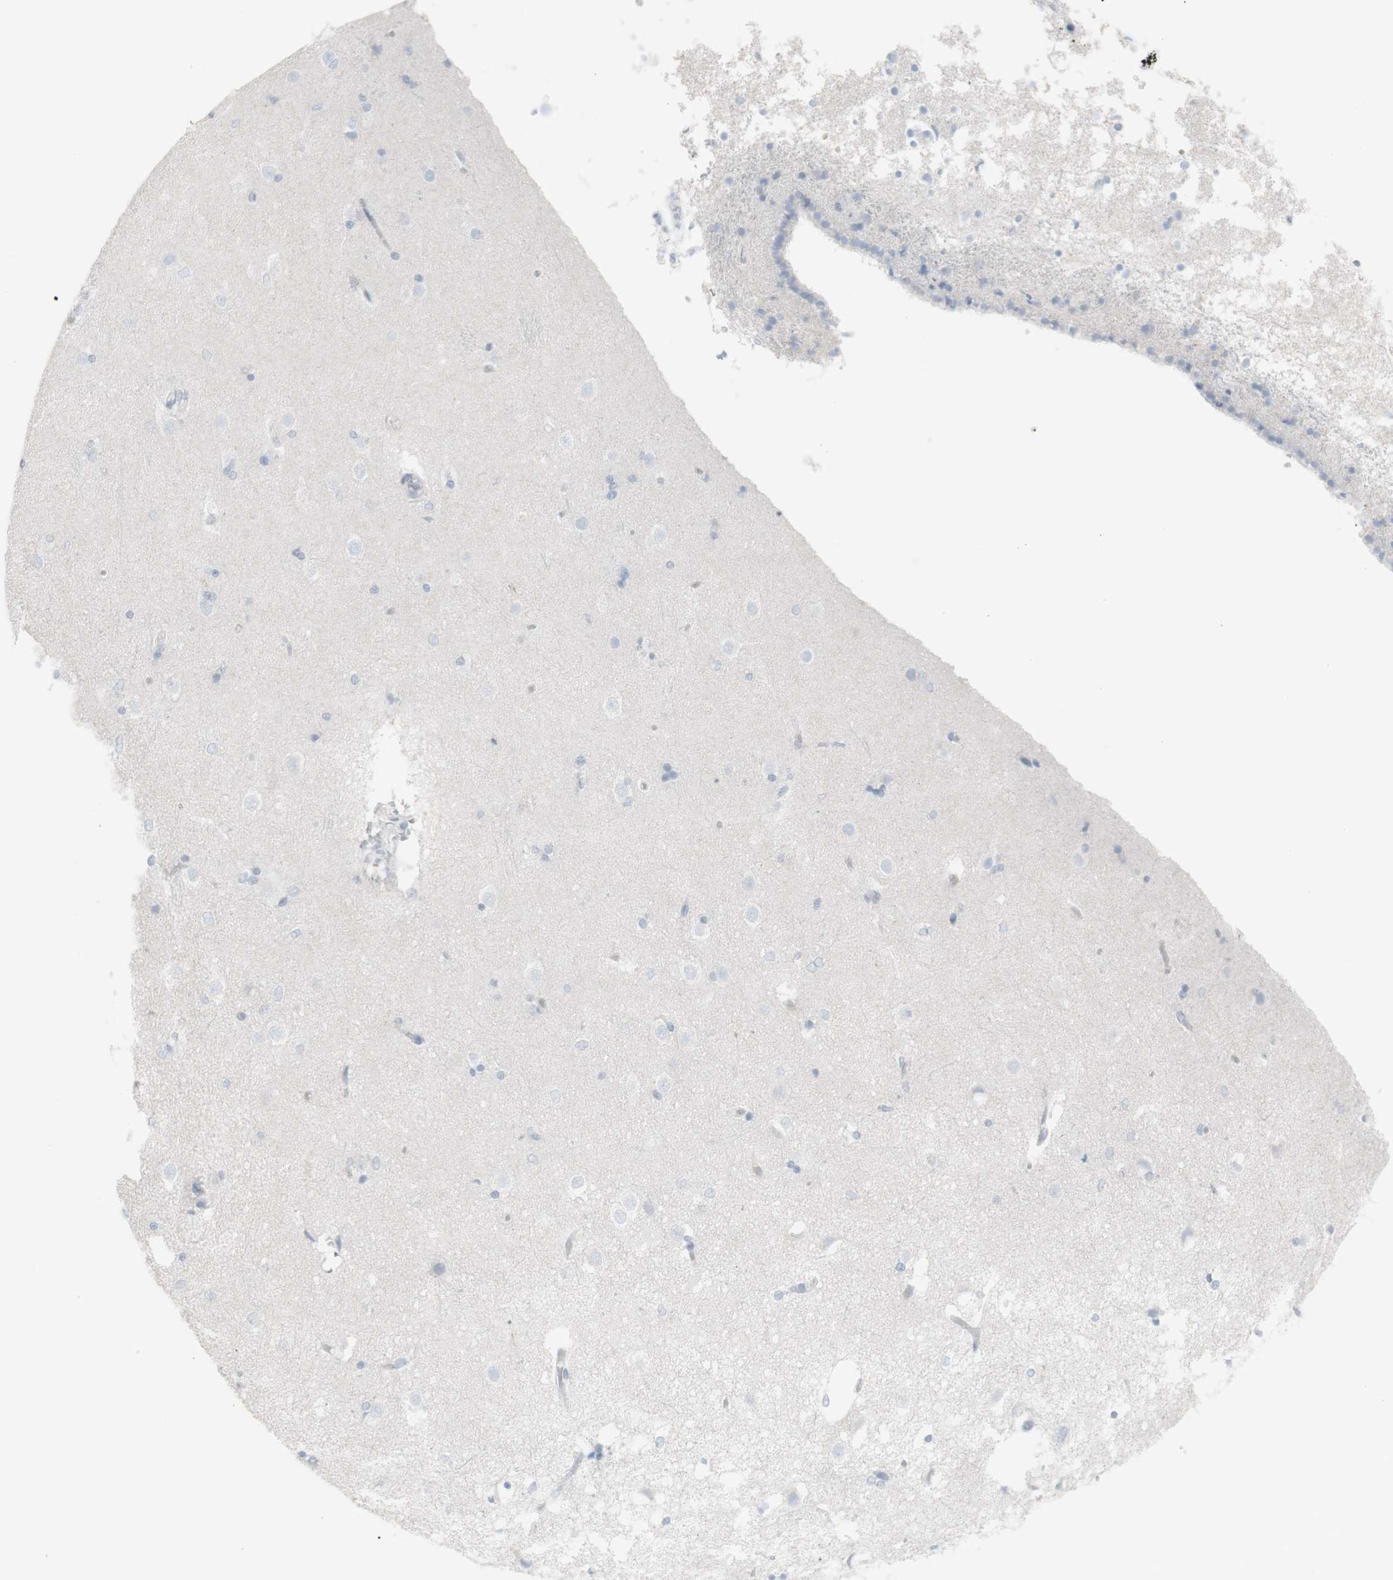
{"staining": {"intensity": "negative", "quantity": "none", "location": "none"}, "tissue": "caudate", "cell_type": "Glial cells", "image_type": "normal", "snomed": [{"axis": "morphology", "description": "Normal tissue, NOS"}, {"axis": "topography", "description": "Lateral ventricle wall"}], "caption": "Caudate stained for a protein using immunohistochemistry (IHC) displays no positivity glial cells.", "gene": "CD247", "patient": {"sex": "female", "age": 19}}